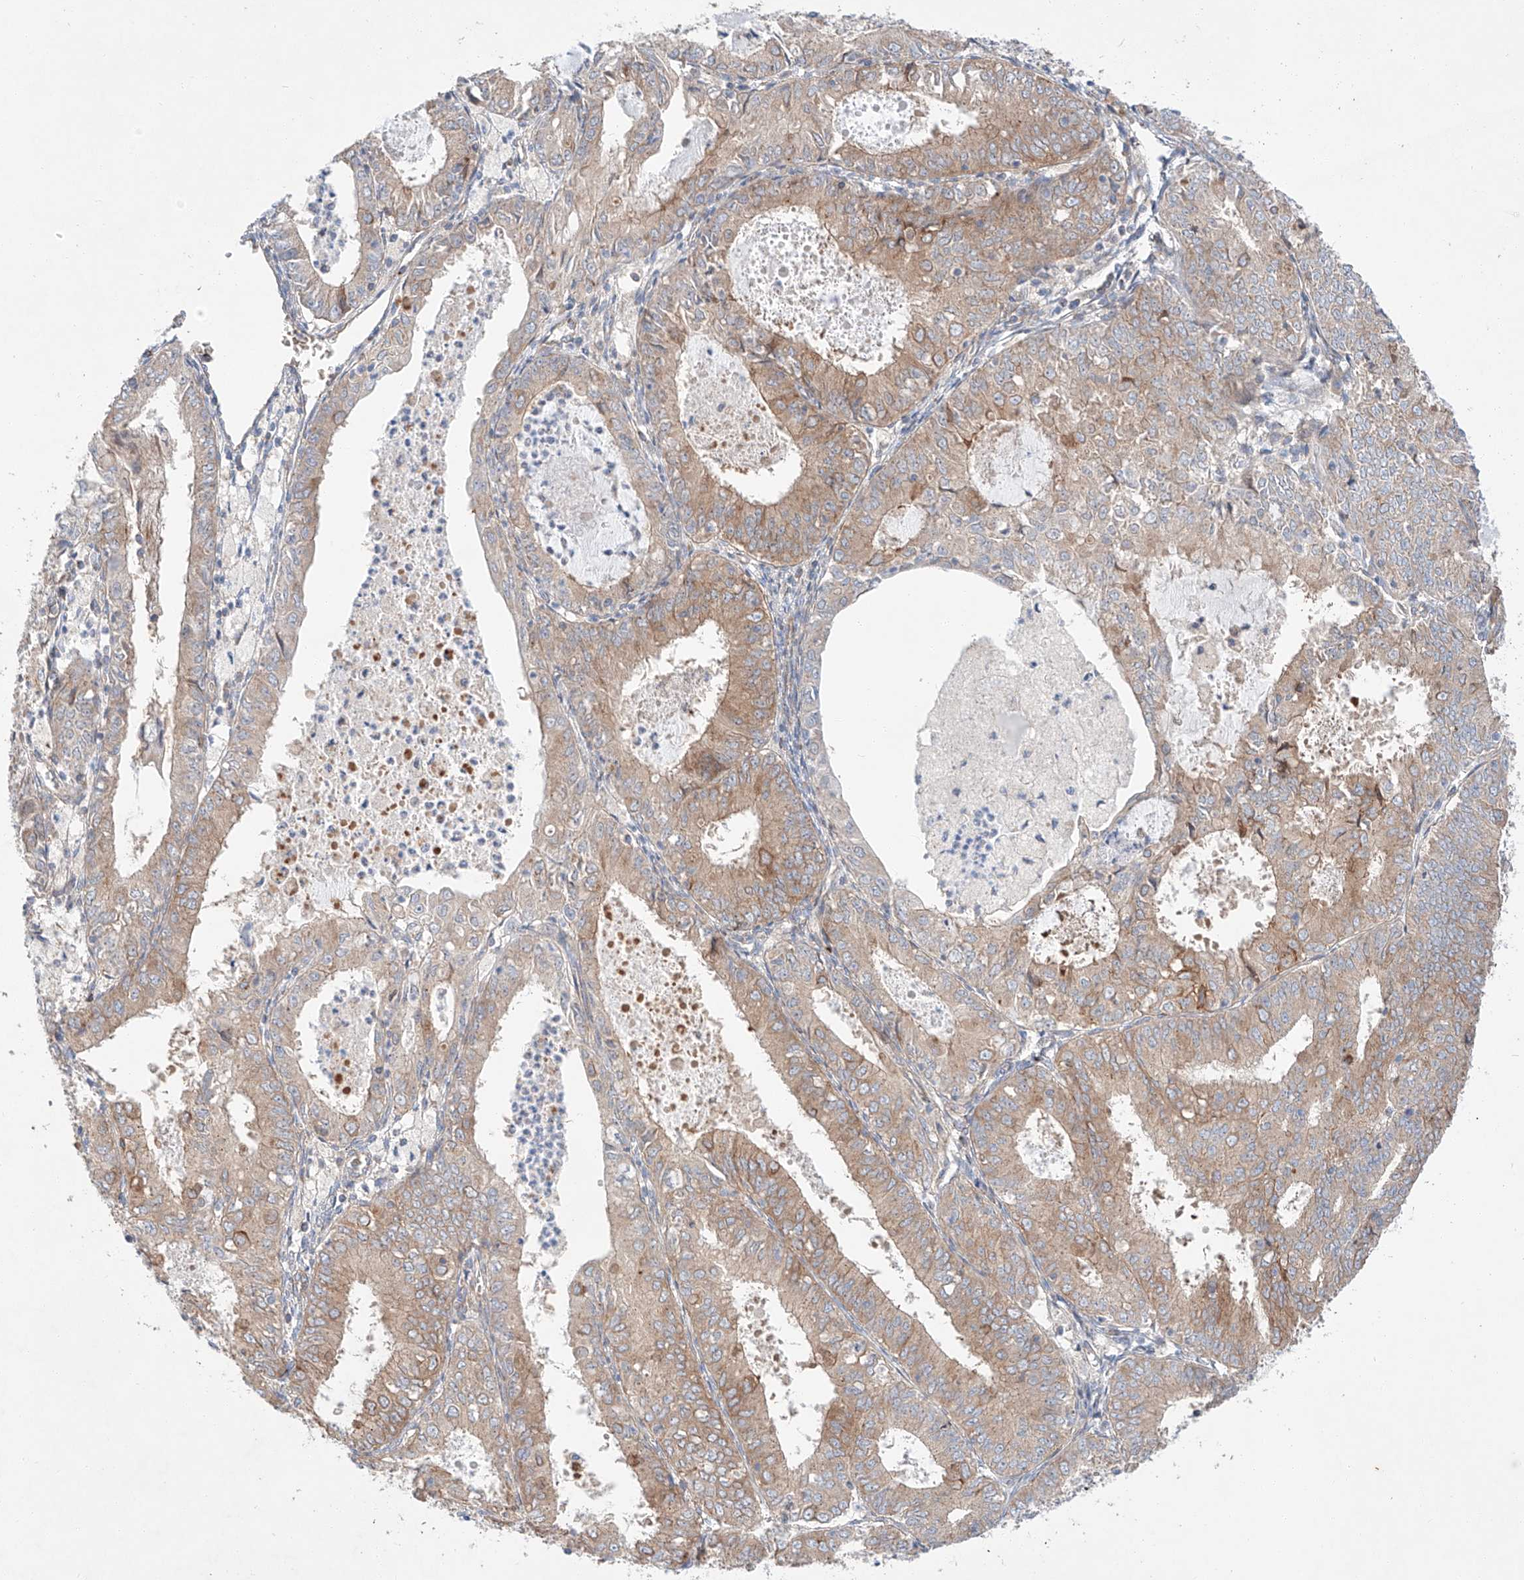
{"staining": {"intensity": "weak", "quantity": "25%-75%", "location": "cytoplasmic/membranous"}, "tissue": "endometrial cancer", "cell_type": "Tumor cells", "image_type": "cancer", "snomed": [{"axis": "morphology", "description": "Adenocarcinoma, NOS"}, {"axis": "topography", "description": "Endometrium"}], "caption": "This image demonstrates immunohistochemistry staining of human endometrial cancer (adenocarcinoma), with low weak cytoplasmic/membranous expression in about 25%-75% of tumor cells.", "gene": "MINDY4", "patient": {"sex": "female", "age": 57}}